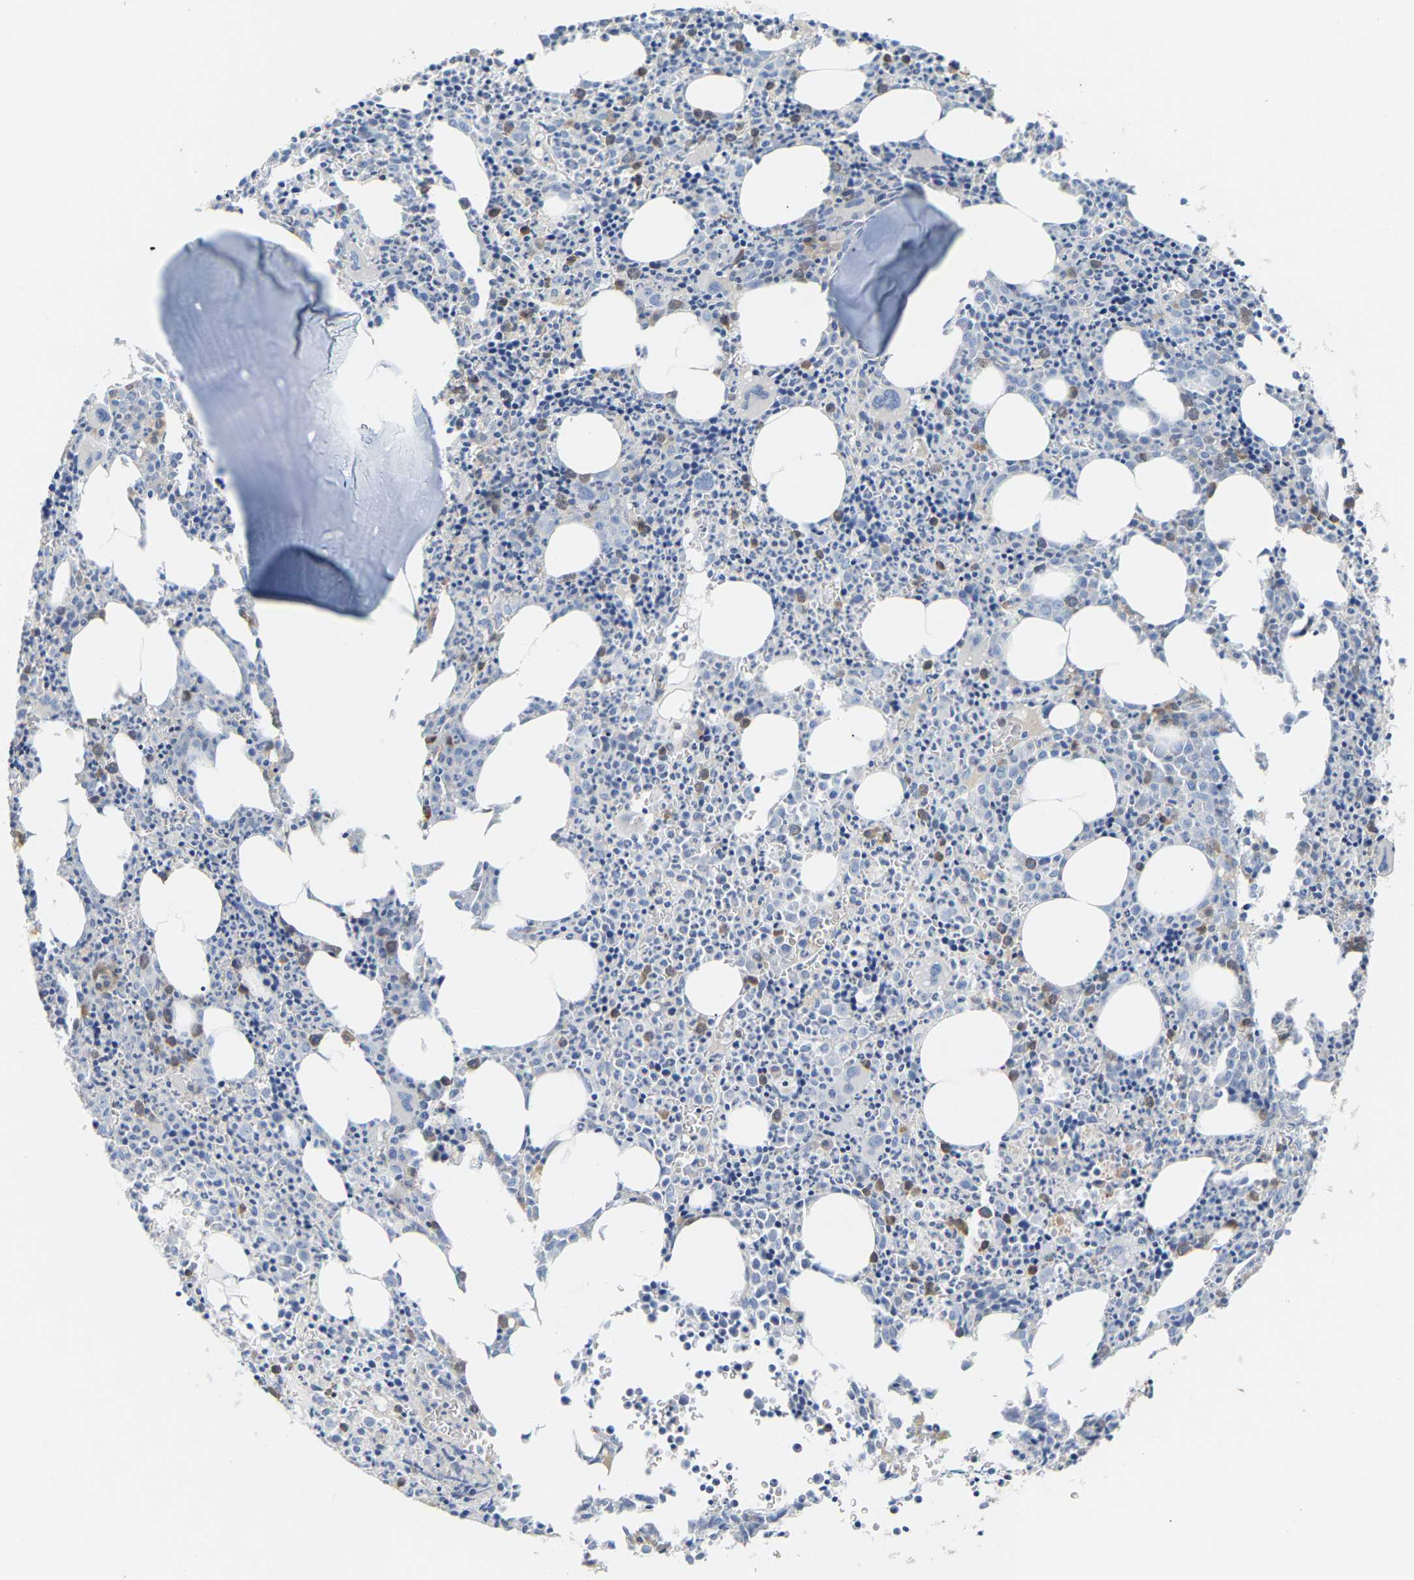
{"staining": {"intensity": "moderate", "quantity": "<25%", "location": "cytoplasmic/membranous"}, "tissue": "bone marrow", "cell_type": "Hematopoietic cells", "image_type": "normal", "snomed": [{"axis": "morphology", "description": "Normal tissue, NOS"}, {"axis": "morphology", "description": "Inflammation, NOS"}, {"axis": "topography", "description": "Bone marrow"}], "caption": "Protein positivity by immunohistochemistry (IHC) exhibits moderate cytoplasmic/membranous positivity in about <25% of hematopoietic cells in benign bone marrow. Immunohistochemistry stains the protein of interest in brown and the nuclei are stained blue.", "gene": "CROT", "patient": {"sex": "male", "age": 31}}